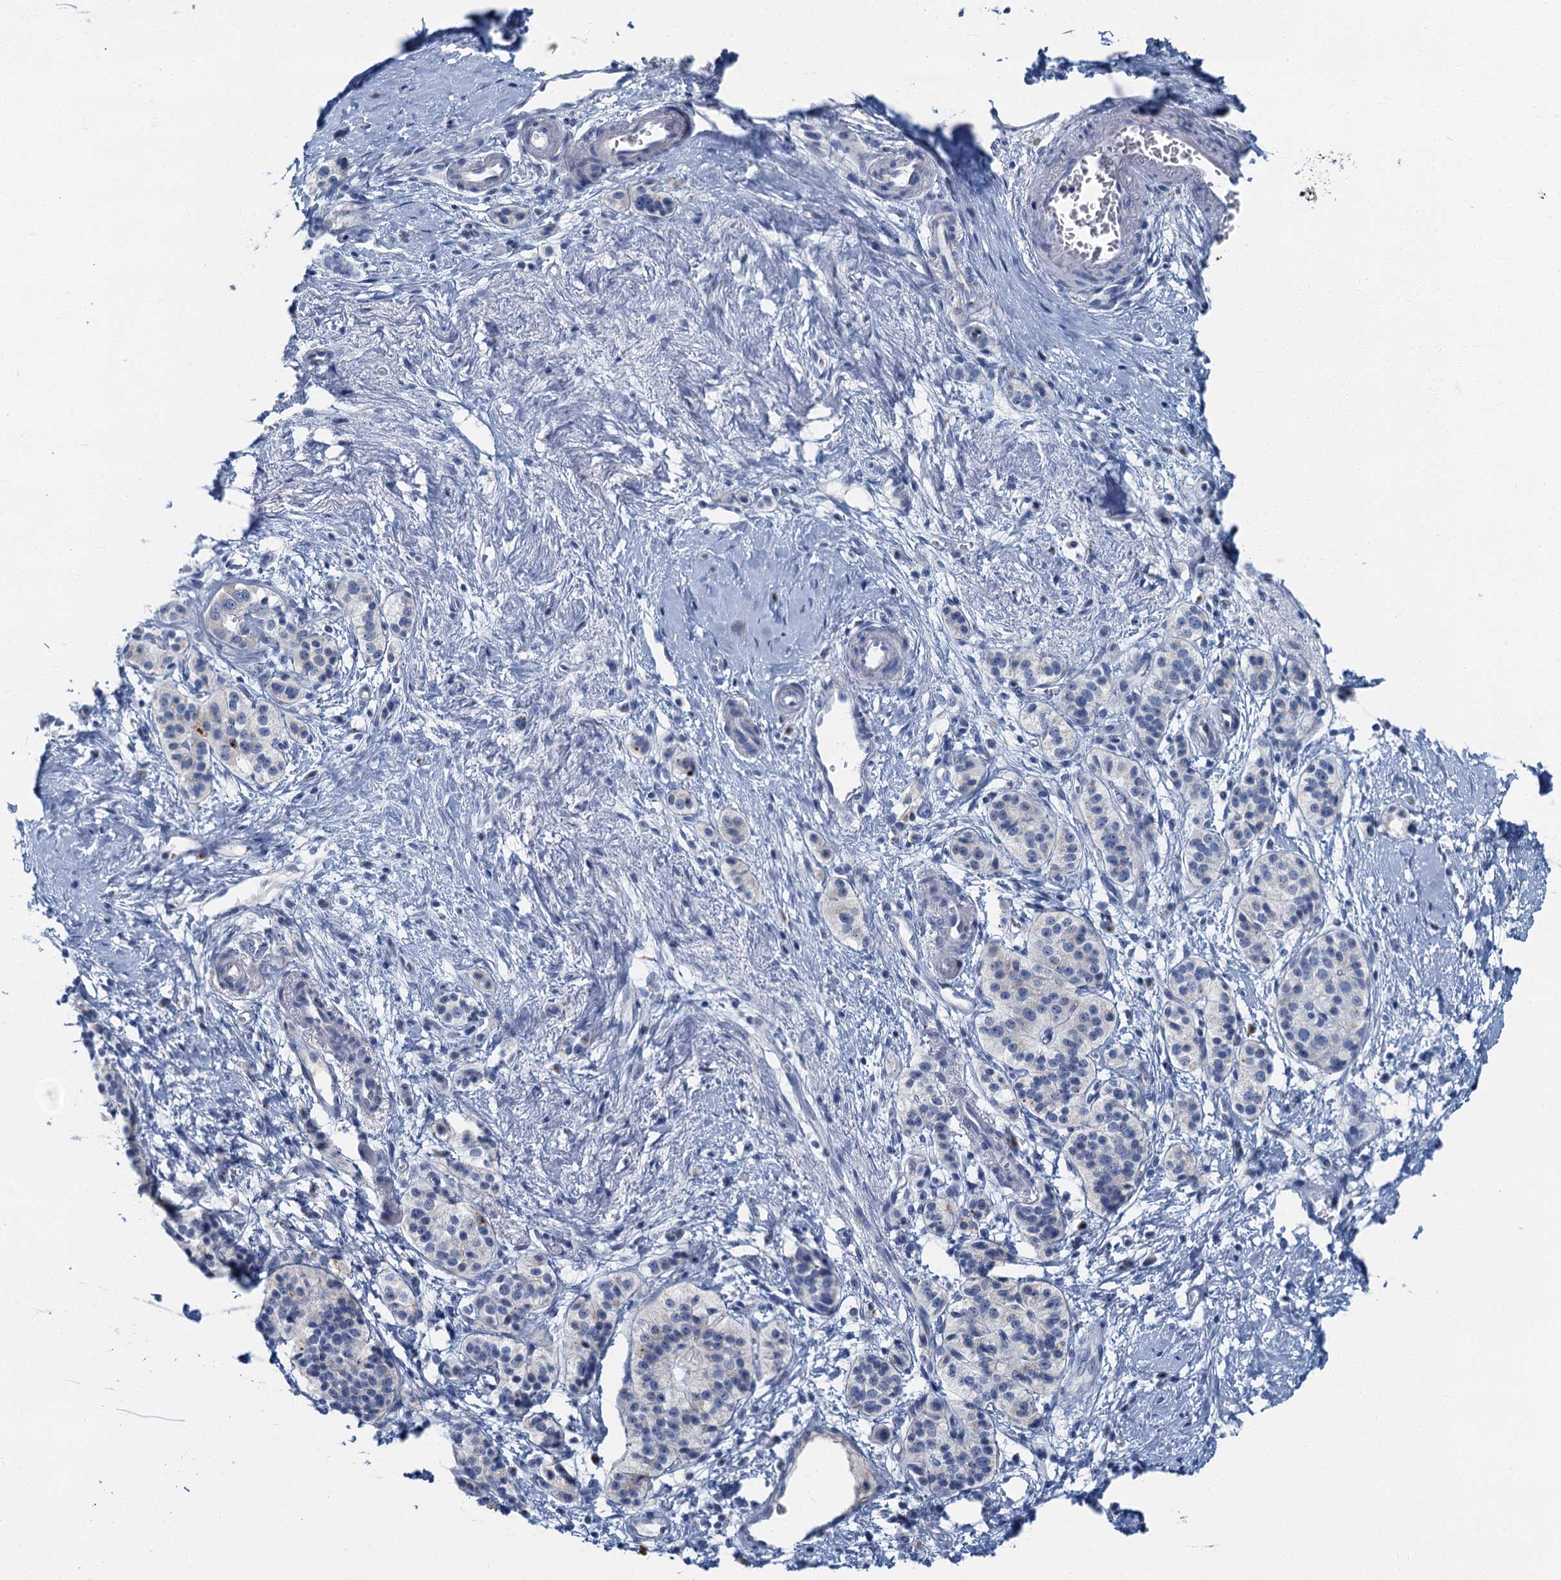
{"staining": {"intensity": "negative", "quantity": "none", "location": "none"}, "tissue": "pancreatic cancer", "cell_type": "Tumor cells", "image_type": "cancer", "snomed": [{"axis": "morphology", "description": "Adenocarcinoma, NOS"}, {"axis": "topography", "description": "Pancreas"}], "caption": "This is an immunohistochemistry (IHC) photomicrograph of human pancreatic cancer (adenocarcinoma). There is no expression in tumor cells.", "gene": "LYPD3", "patient": {"sex": "male", "age": 50}}